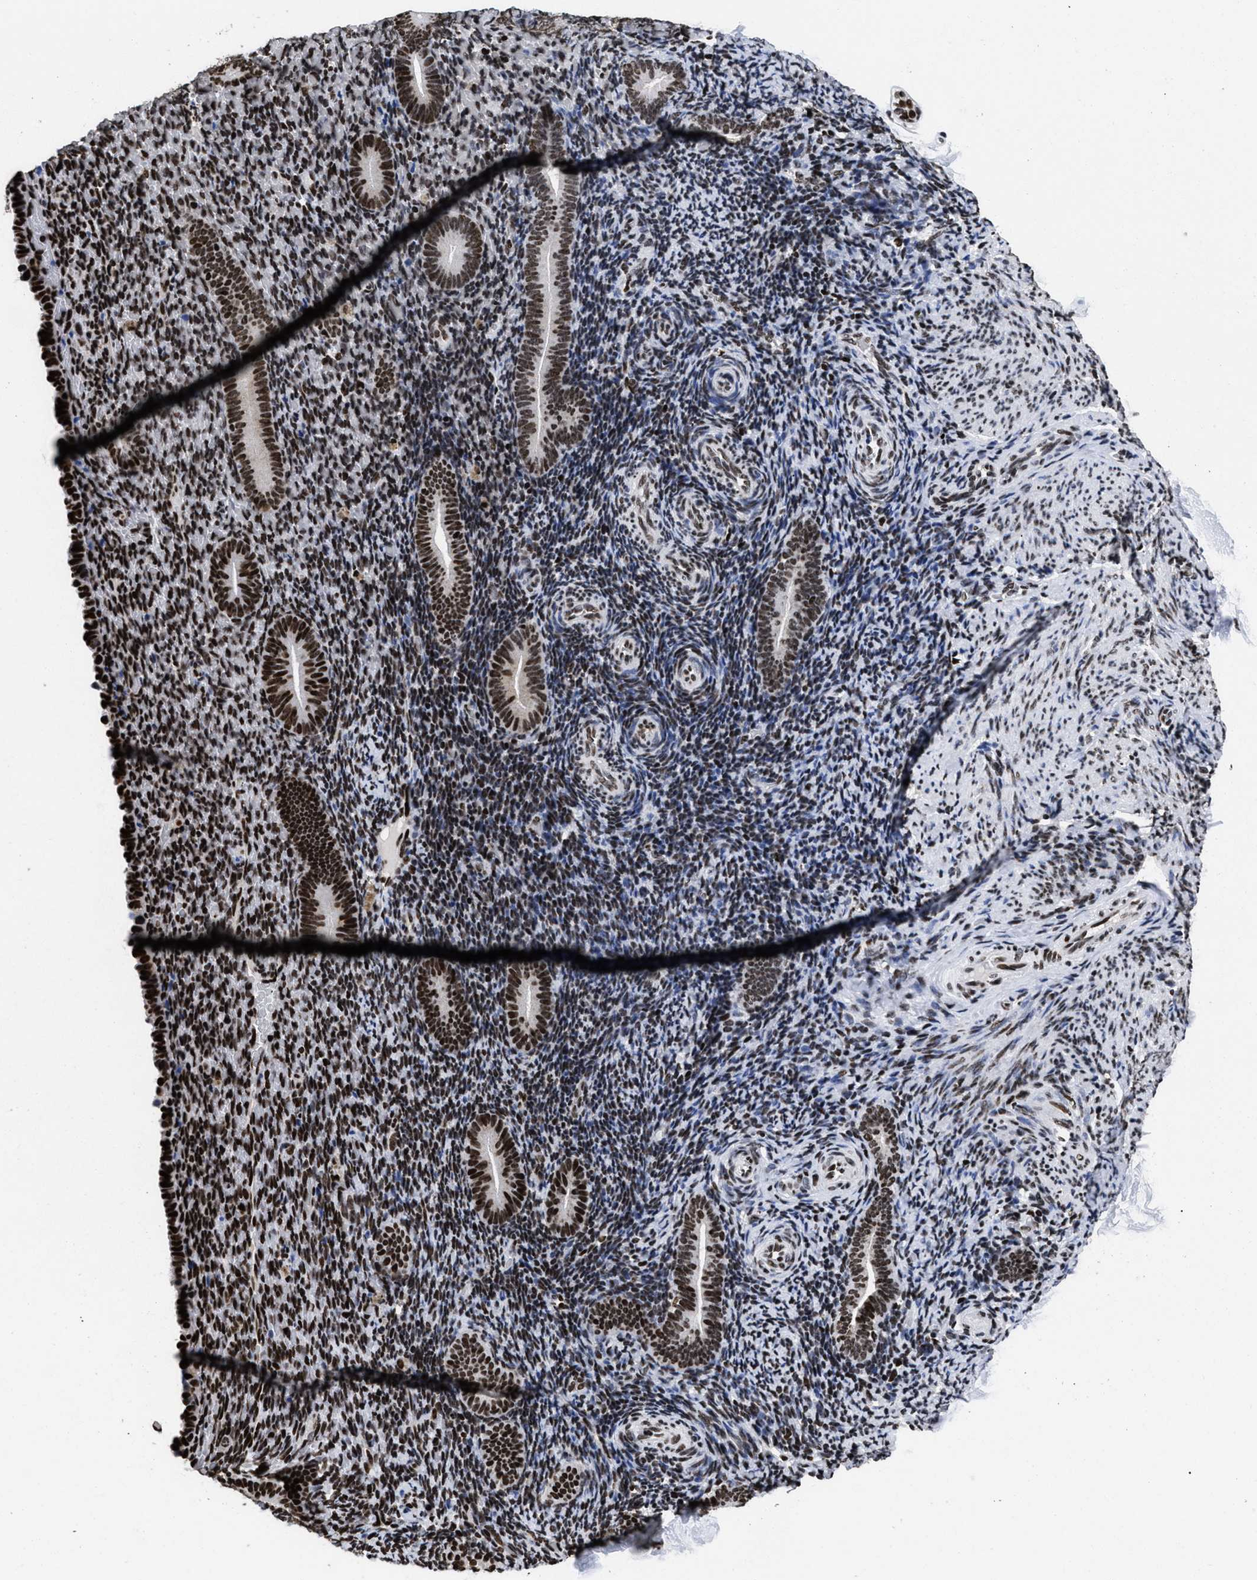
{"staining": {"intensity": "strong", "quantity": ">75%", "location": "nuclear"}, "tissue": "endometrium", "cell_type": "Cells in endometrial stroma", "image_type": "normal", "snomed": [{"axis": "morphology", "description": "Normal tissue, NOS"}, {"axis": "topography", "description": "Endometrium"}], "caption": "Protein expression analysis of benign endometrium displays strong nuclear staining in about >75% of cells in endometrial stroma.", "gene": "CALHM3", "patient": {"sex": "female", "age": 51}}